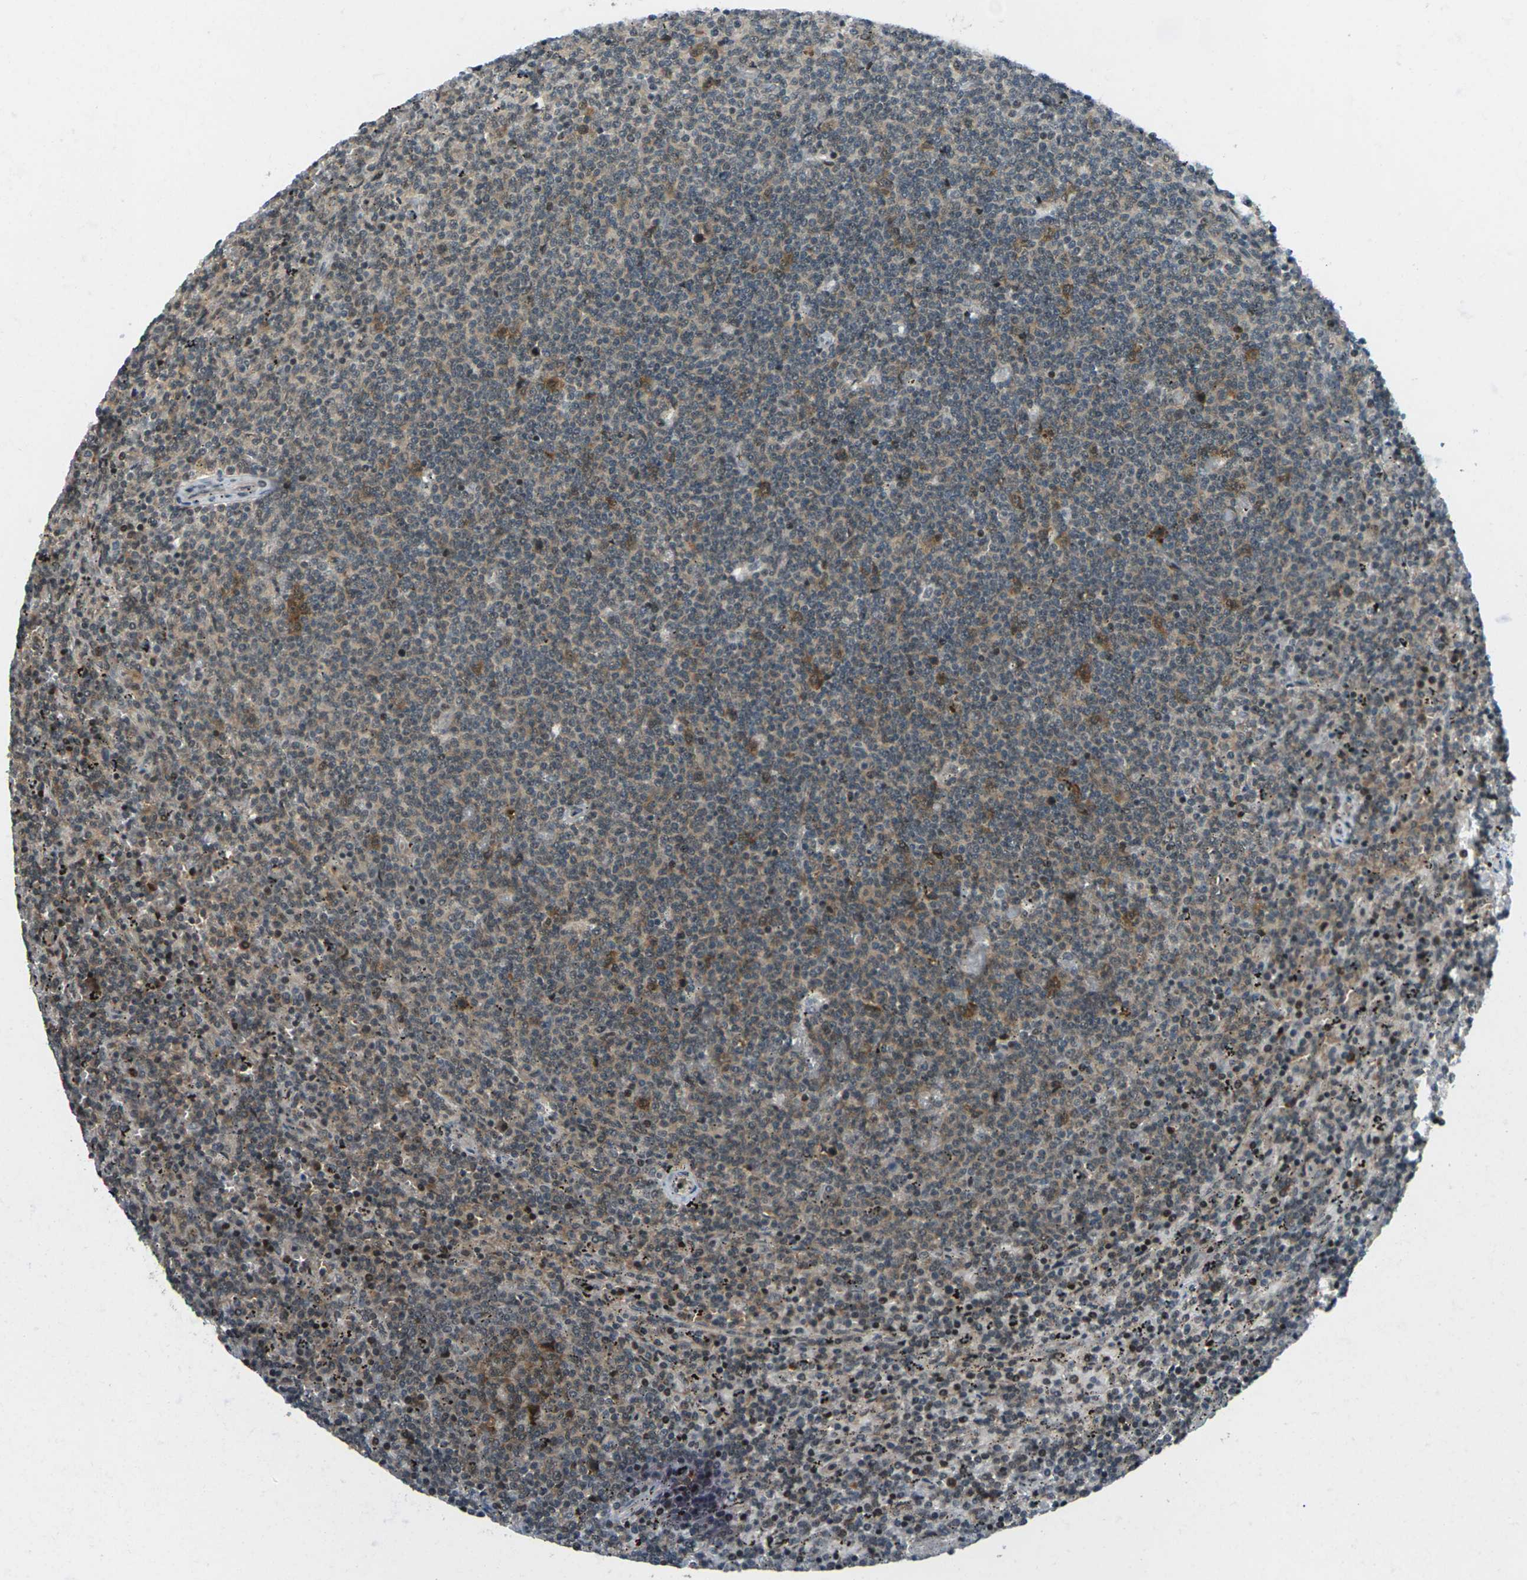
{"staining": {"intensity": "moderate", "quantity": ">75%", "location": "cytoplasmic/membranous"}, "tissue": "lymphoma", "cell_type": "Tumor cells", "image_type": "cancer", "snomed": [{"axis": "morphology", "description": "Malignant lymphoma, non-Hodgkin's type, Low grade"}, {"axis": "topography", "description": "Spleen"}], "caption": "Immunohistochemical staining of human lymphoma demonstrates medium levels of moderate cytoplasmic/membranous expression in about >75% of tumor cells.", "gene": "UBE2S", "patient": {"sex": "female", "age": 50}}